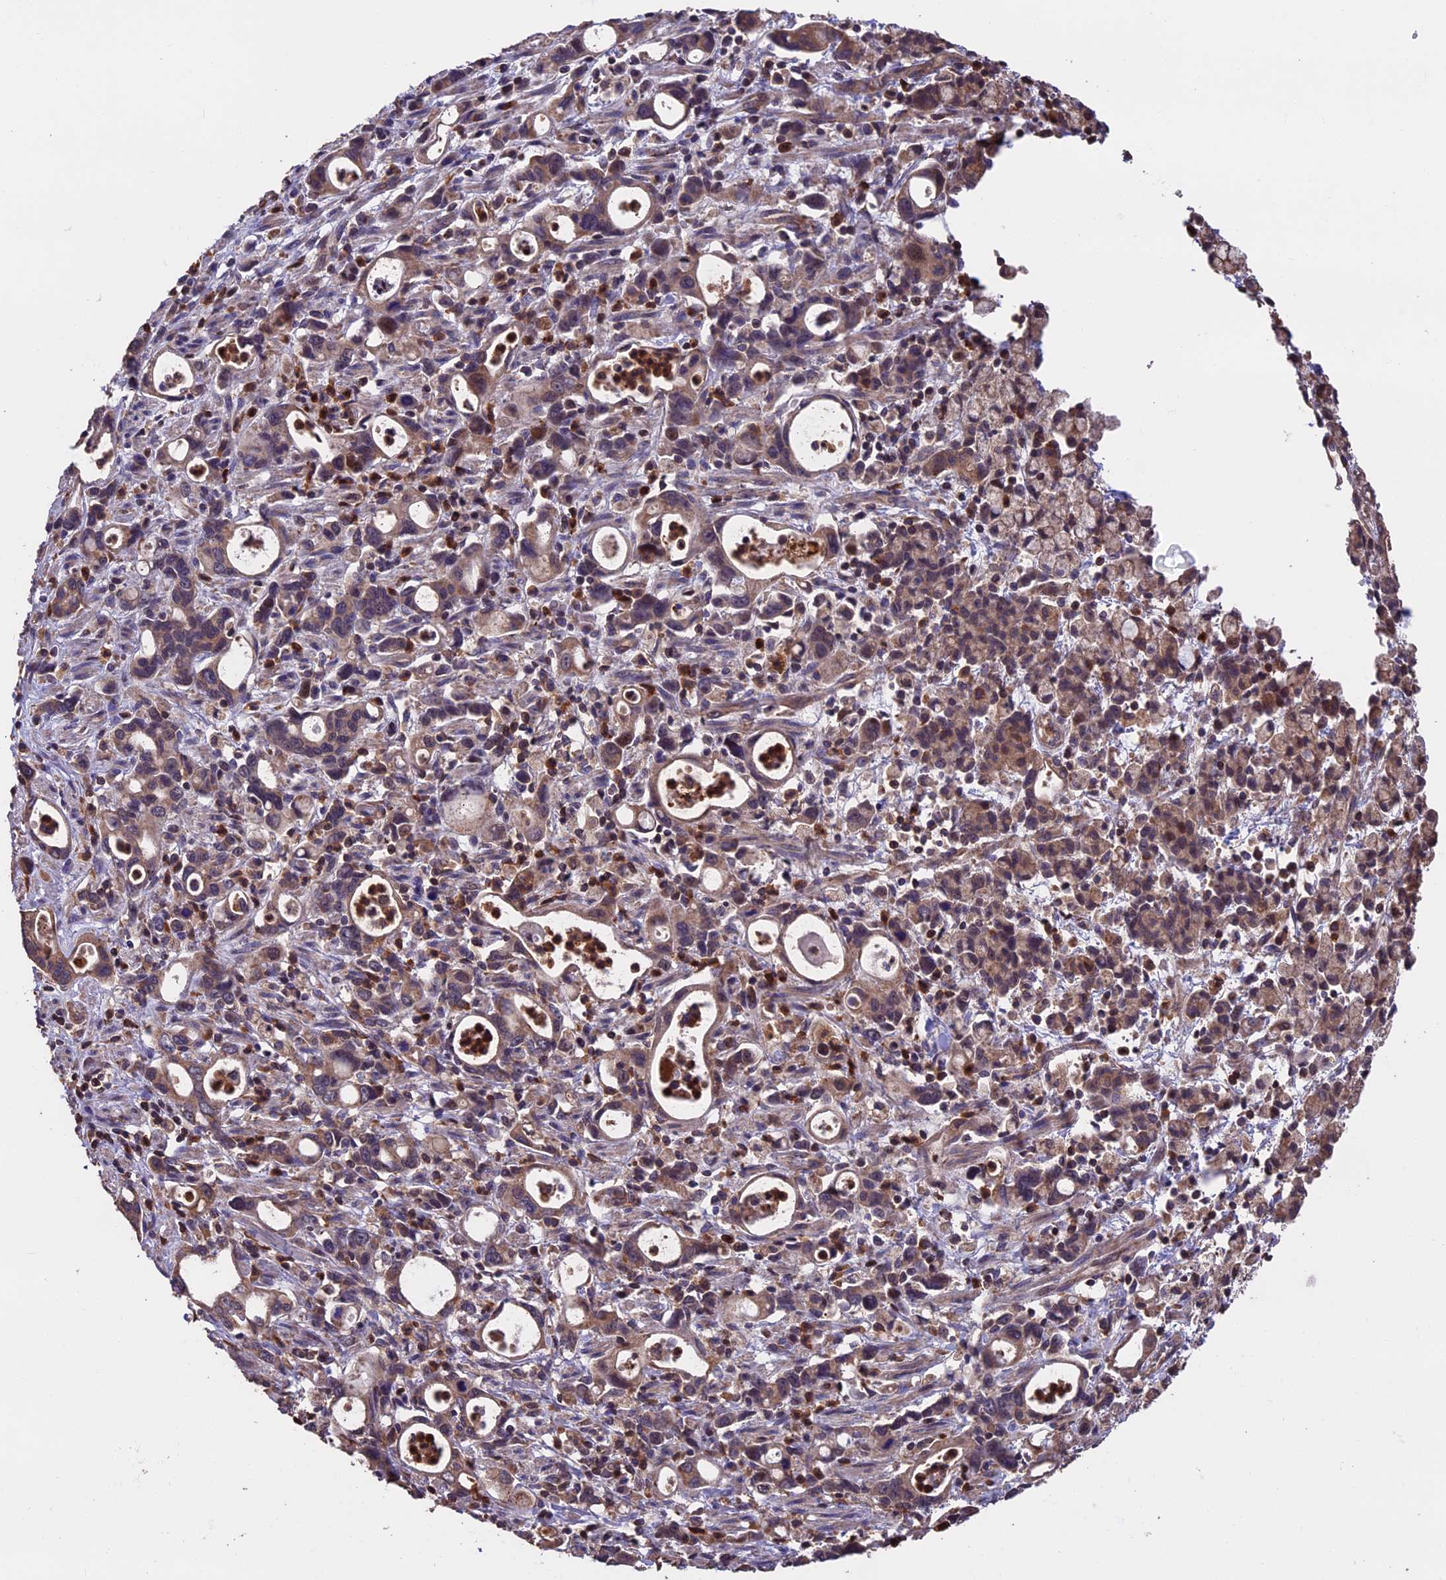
{"staining": {"intensity": "moderate", "quantity": ">75%", "location": "cytoplasmic/membranous"}, "tissue": "stomach cancer", "cell_type": "Tumor cells", "image_type": "cancer", "snomed": [{"axis": "morphology", "description": "Adenocarcinoma, NOS"}, {"axis": "topography", "description": "Stomach, lower"}], "caption": "Stomach cancer (adenocarcinoma) stained with immunohistochemistry displays moderate cytoplasmic/membranous positivity in about >75% of tumor cells.", "gene": "PKD2L2", "patient": {"sex": "female", "age": 43}}